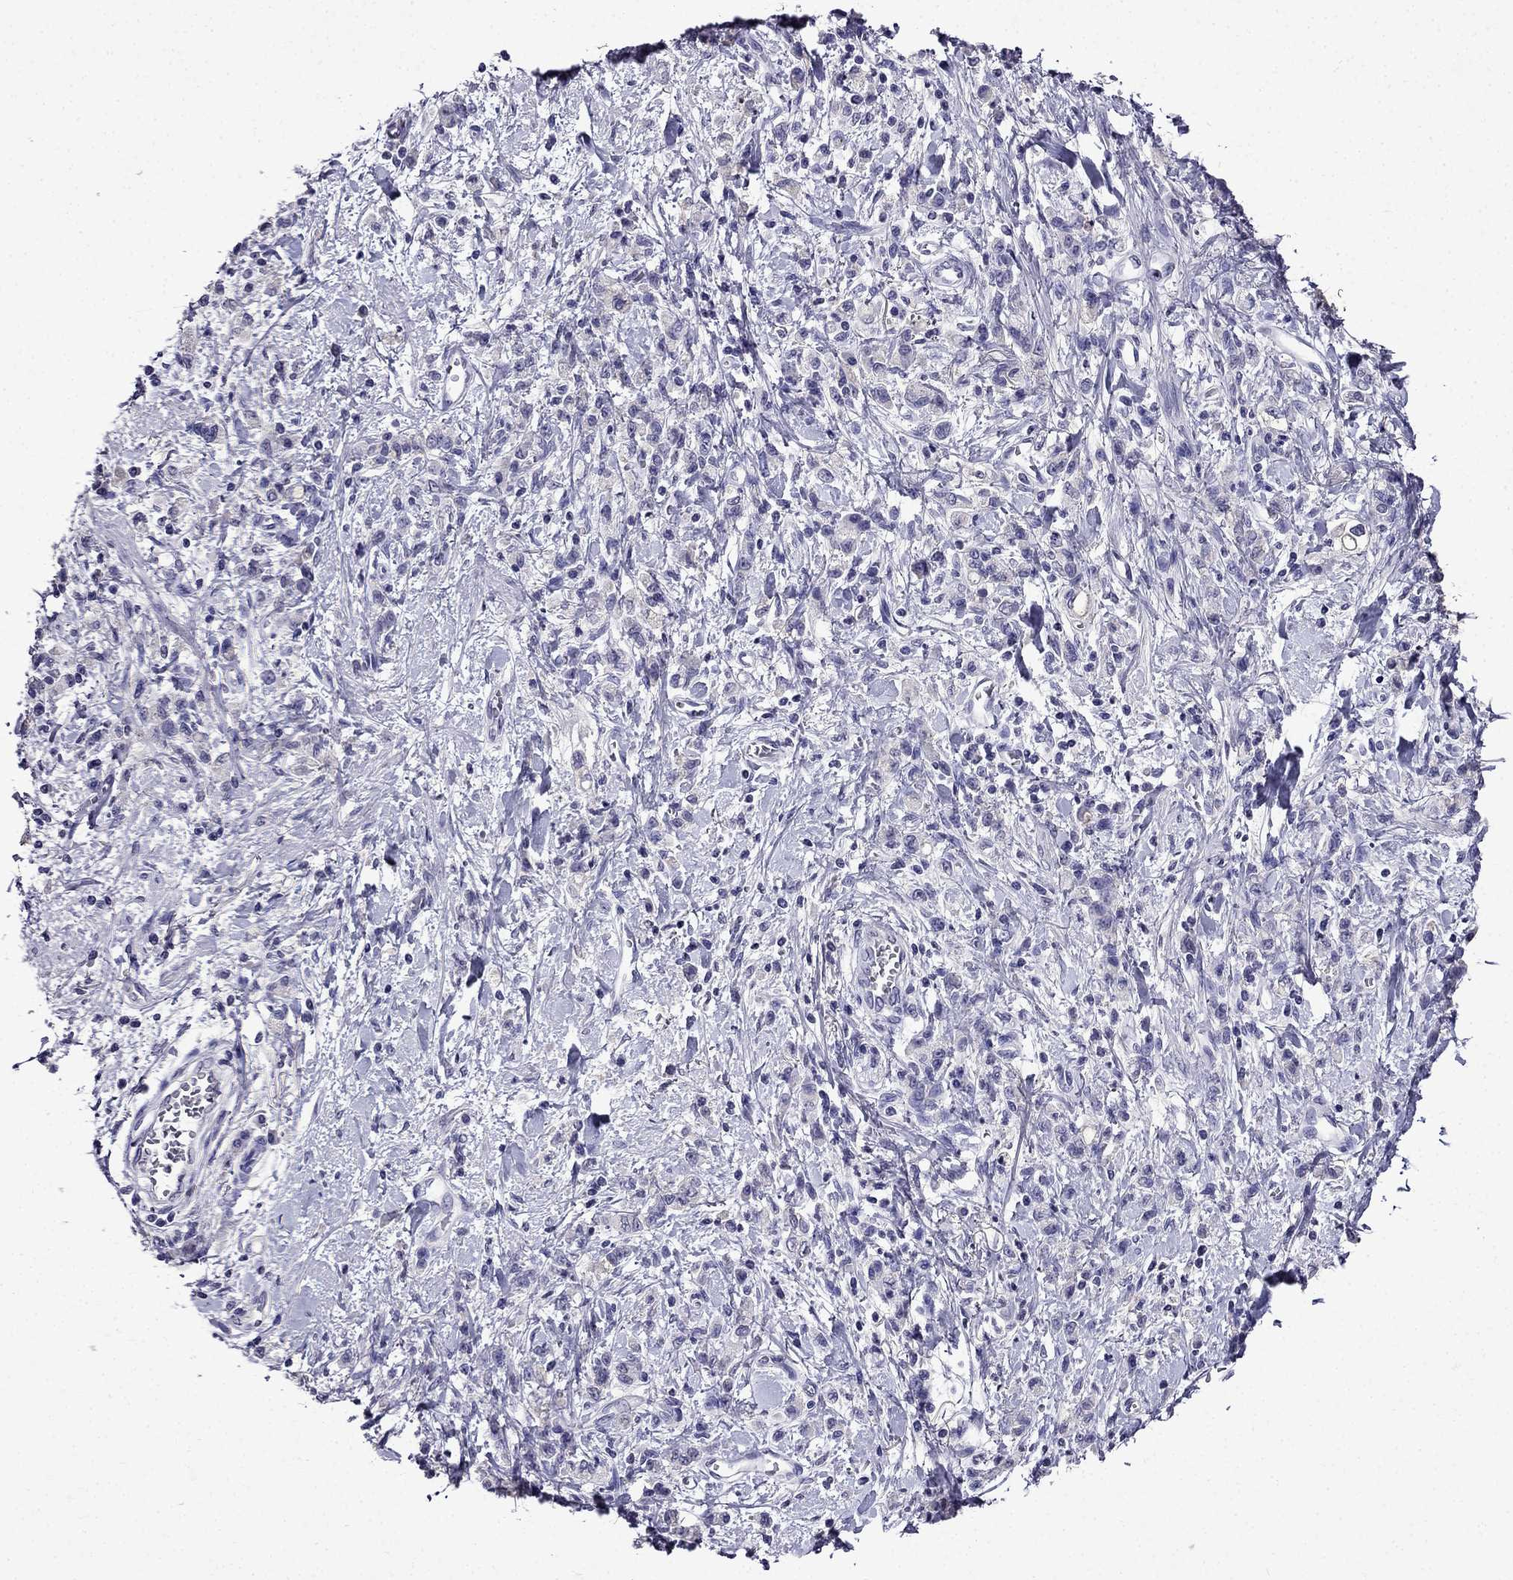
{"staining": {"intensity": "negative", "quantity": "none", "location": "none"}, "tissue": "stomach cancer", "cell_type": "Tumor cells", "image_type": "cancer", "snomed": [{"axis": "morphology", "description": "Adenocarcinoma, NOS"}, {"axis": "topography", "description": "Stomach"}], "caption": "This is a micrograph of IHC staining of stomach cancer (adenocarcinoma), which shows no expression in tumor cells.", "gene": "DNAH17", "patient": {"sex": "male", "age": 77}}